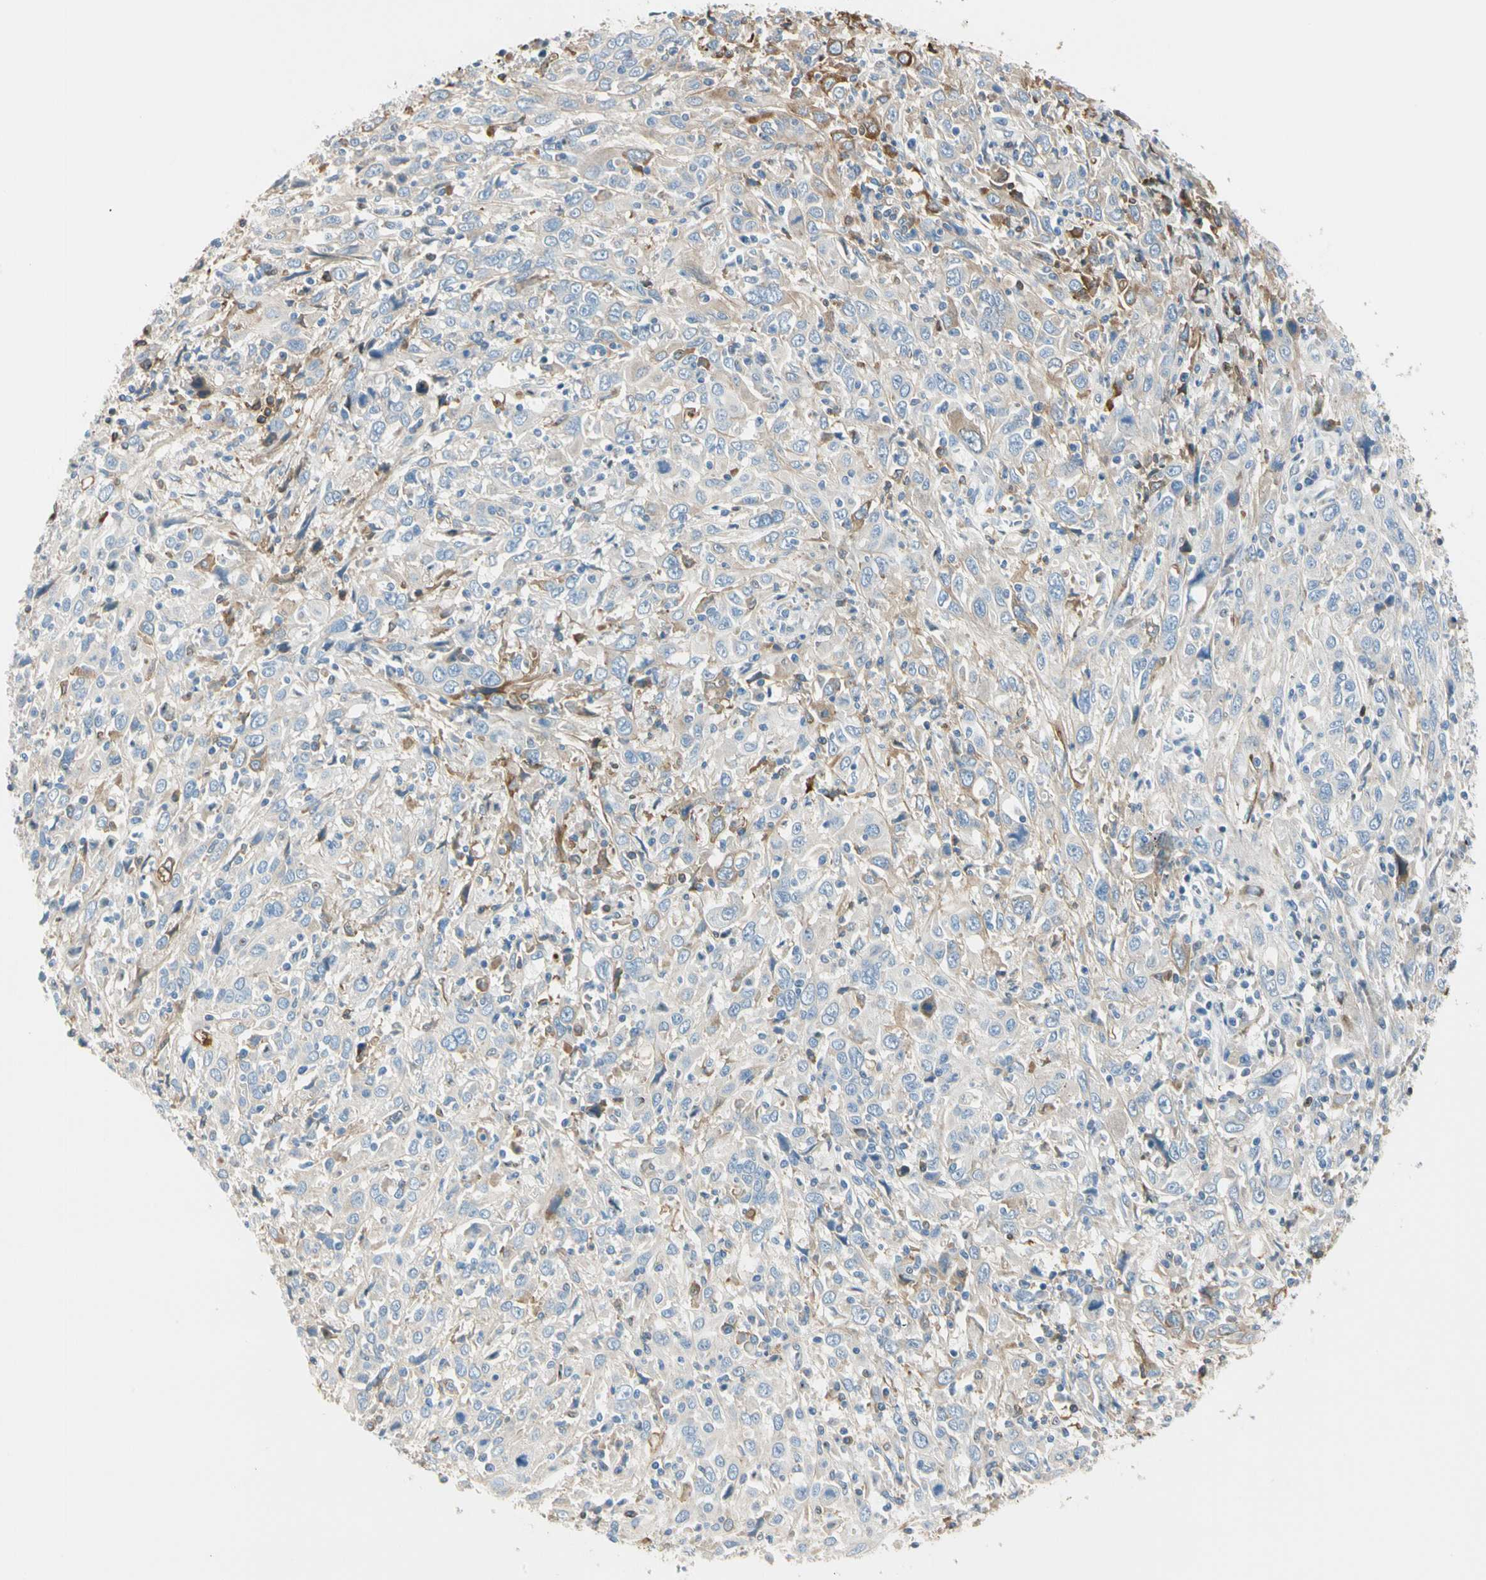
{"staining": {"intensity": "weak", "quantity": "25%-75%", "location": "cytoplasmic/membranous"}, "tissue": "cervical cancer", "cell_type": "Tumor cells", "image_type": "cancer", "snomed": [{"axis": "morphology", "description": "Squamous cell carcinoma, NOS"}, {"axis": "topography", "description": "Cervix"}], "caption": "Immunohistochemical staining of cervical cancer (squamous cell carcinoma) demonstrates weak cytoplasmic/membranous protein staining in approximately 25%-75% of tumor cells.", "gene": "LAMB3", "patient": {"sex": "female", "age": 46}}